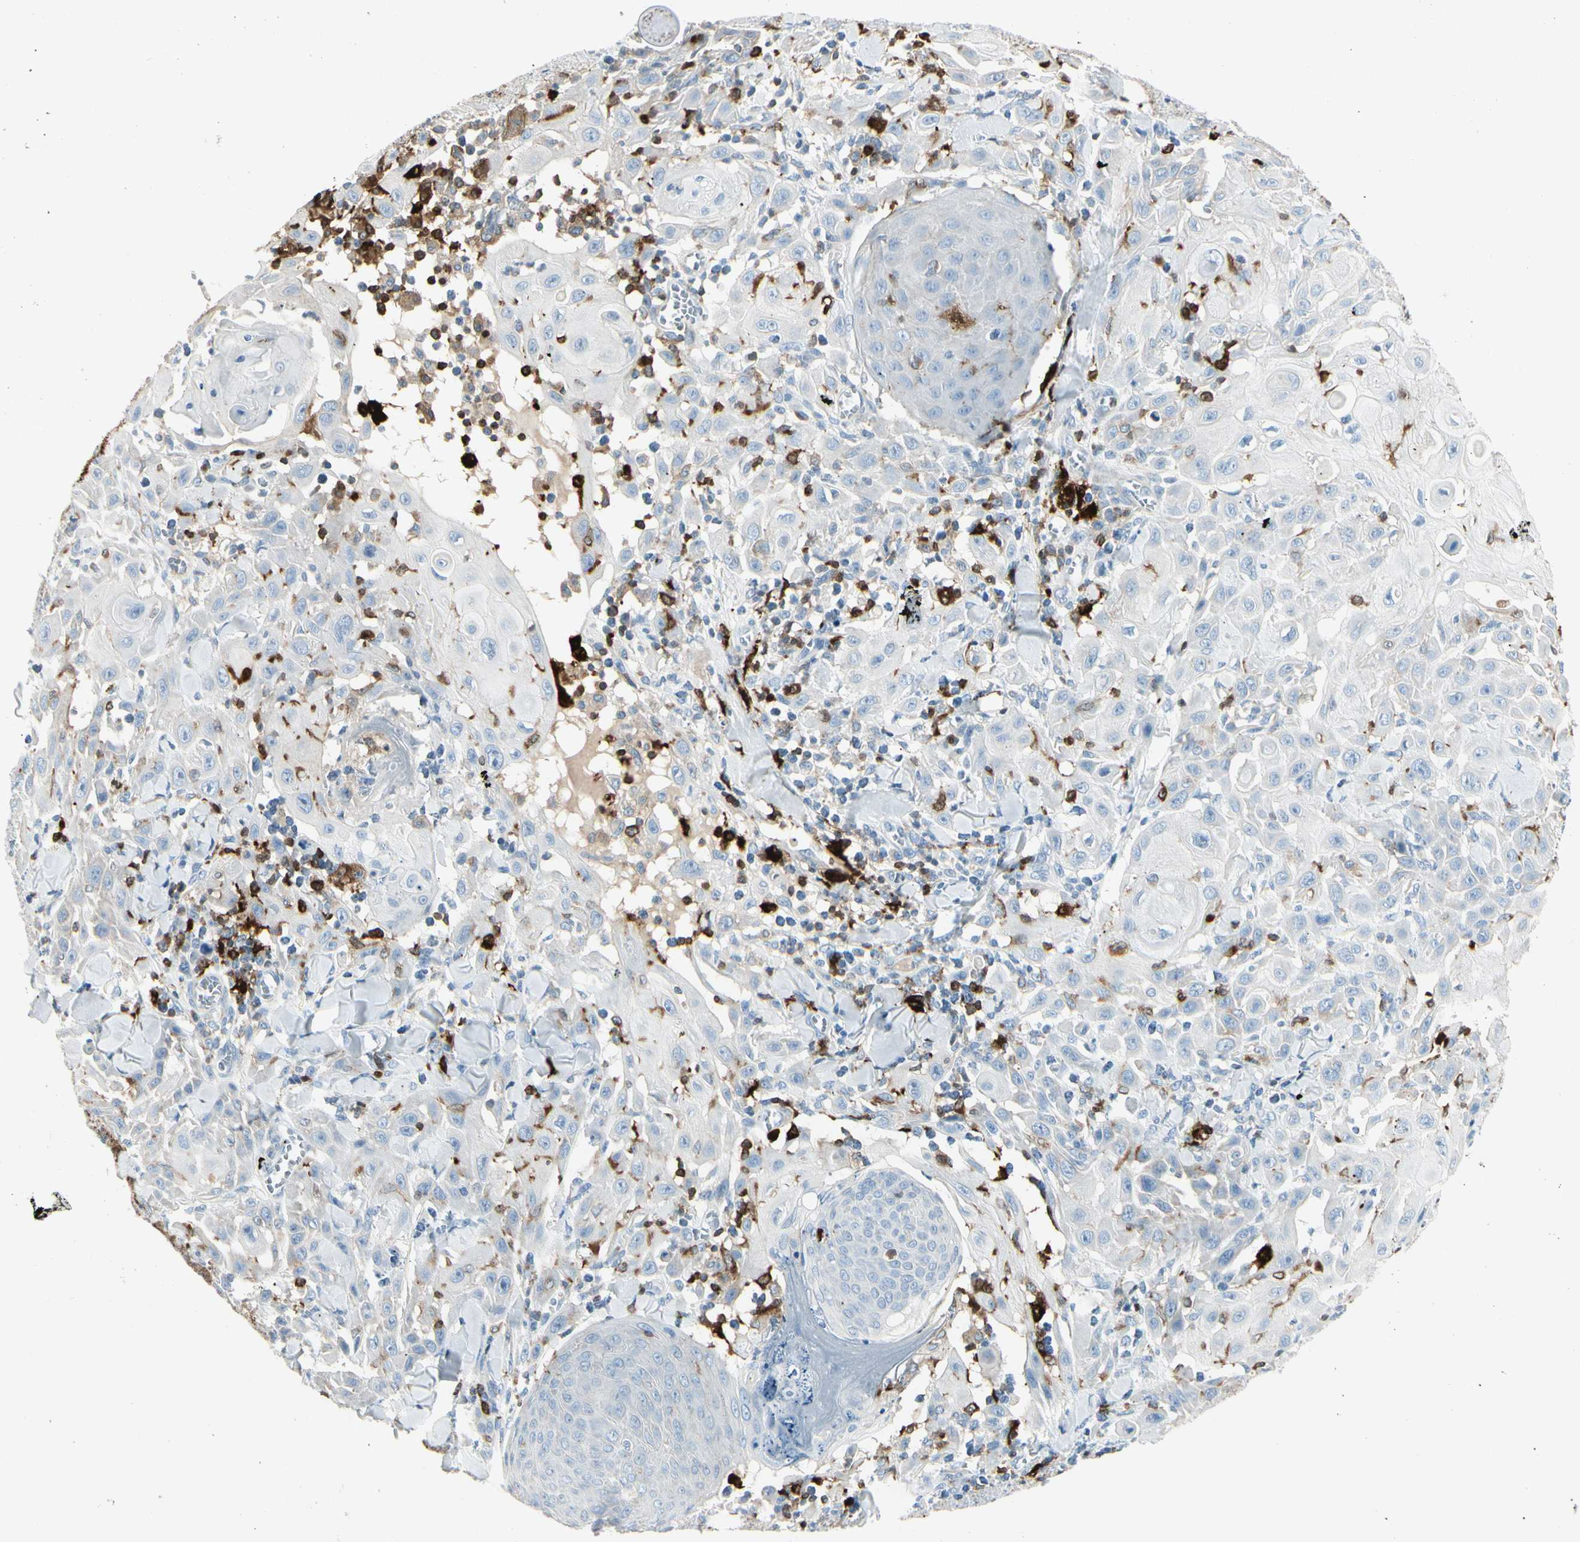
{"staining": {"intensity": "weak", "quantity": "<25%", "location": "cytoplasmic/membranous"}, "tissue": "skin cancer", "cell_type": "Tumor cells", "image_type": "cancer", "snomed": [{"axis": "morphology", "description": "Squamous cell carcinoma, NOS"}, {"axis": "topography", "description": "Skin"}], "caption": "Photomicrograph shows no significant protein positivity in tumor cells of skin squamous cell carcinoma.", "gene": "TRAF1", "patient": {"sex": "male", "age": 24}}